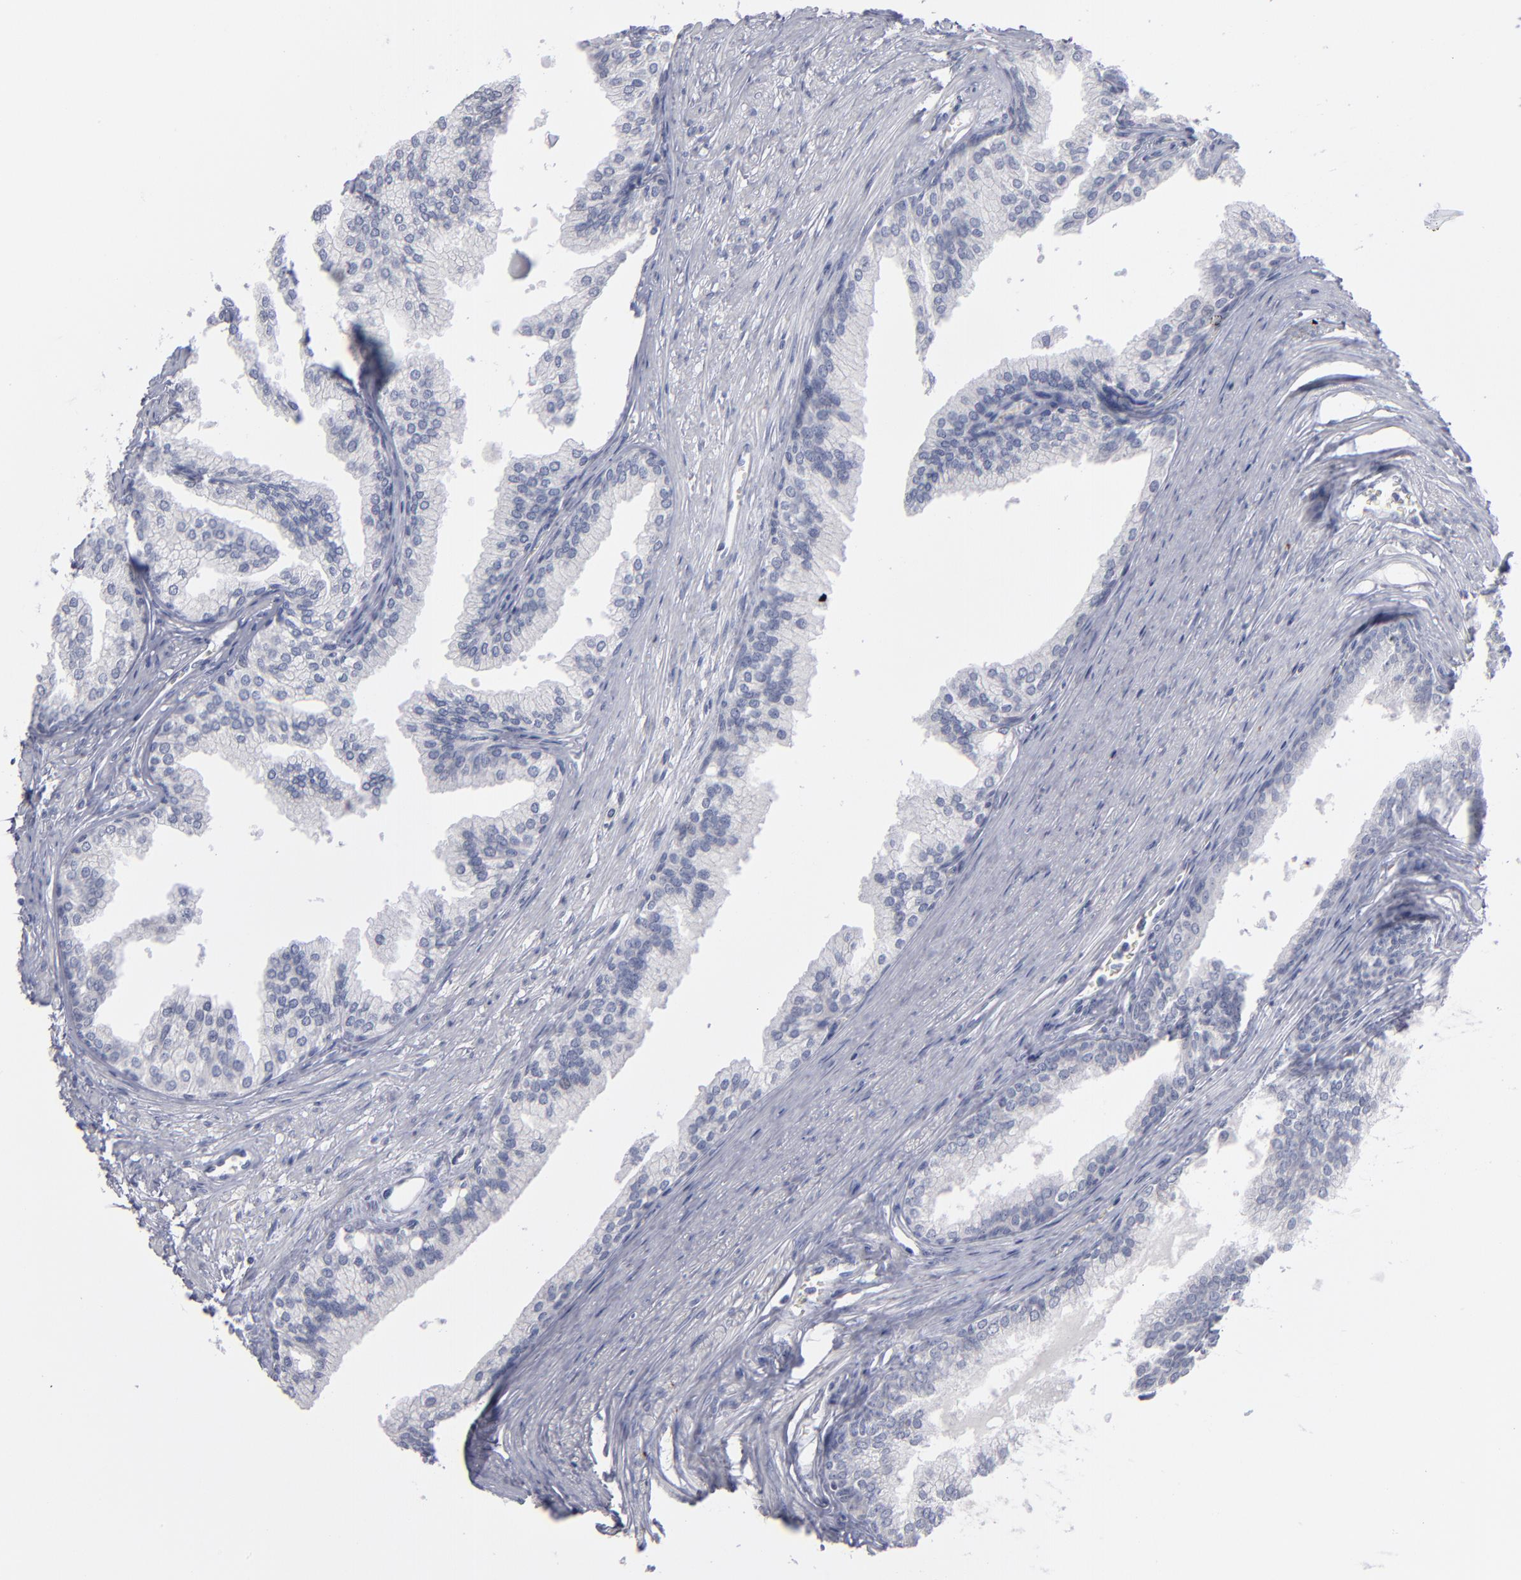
{"staining": {"intensity": "negative", "quantity": "none", "location": "none"}, "tissue": "prostate", "cell_type": "Glandular cells", "image_type": "normal", "snomed": [{"axis": "morphology", "description": "Normal tissue, NOS"}, {"axis": "topography", "description": "Prostate"}], "caption": "Protein analysis of unremarkable prostate exhibits no significant staining in glandular cells. (DAB immunohistochemistry (IHC) with hematoxylin counter stain).", "gene": "RPH3A", "patient": {"sex": "male", "age": 68}}